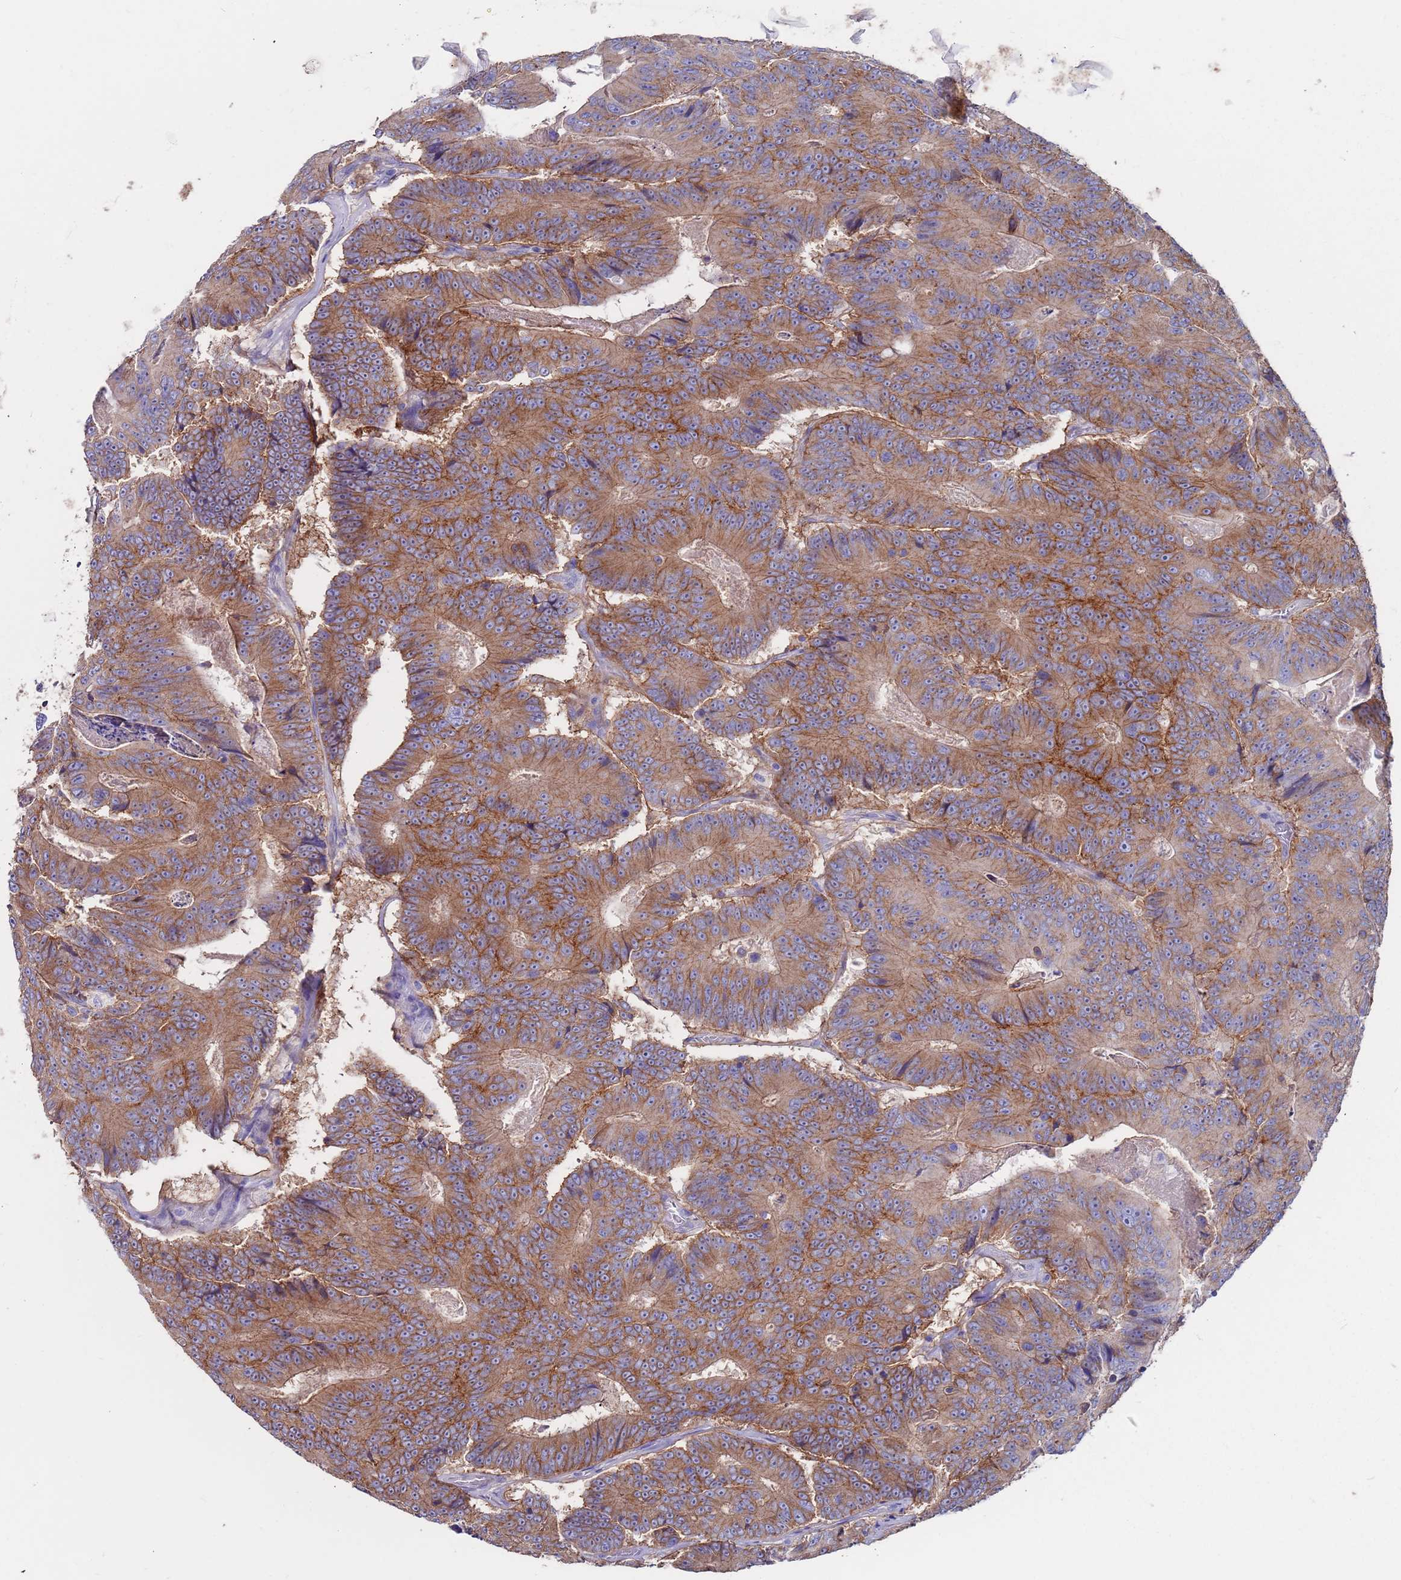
{"staining": {"intensity": "weak", "quantity": ">75%", "location": "cytoplasmic/membranous"}, "tissue": "colorectal cancer", "cell_type": "Tumor cells", "image_type": "cancer", "snomed": [{"axis": "morphology", "description": "Adenocarcinoma, NOS"}, {"axis": "topography", "description": "Colon"}], "caption": "Immunohistochemistry (IHC) staining of adenocarcinoma (colorectal), which shows low levels of weak cytoplasmic/membranous staining in about >75% of tumor cells indicating weak cytoplasmic/membranous protein positivity. The staining was performed using DAB (brown) for protein detection and nuclei were counterstained in hematoxylin (blue).", "gene": "KRTCAP3", "patient": {"sex": "male", "age": 83}}